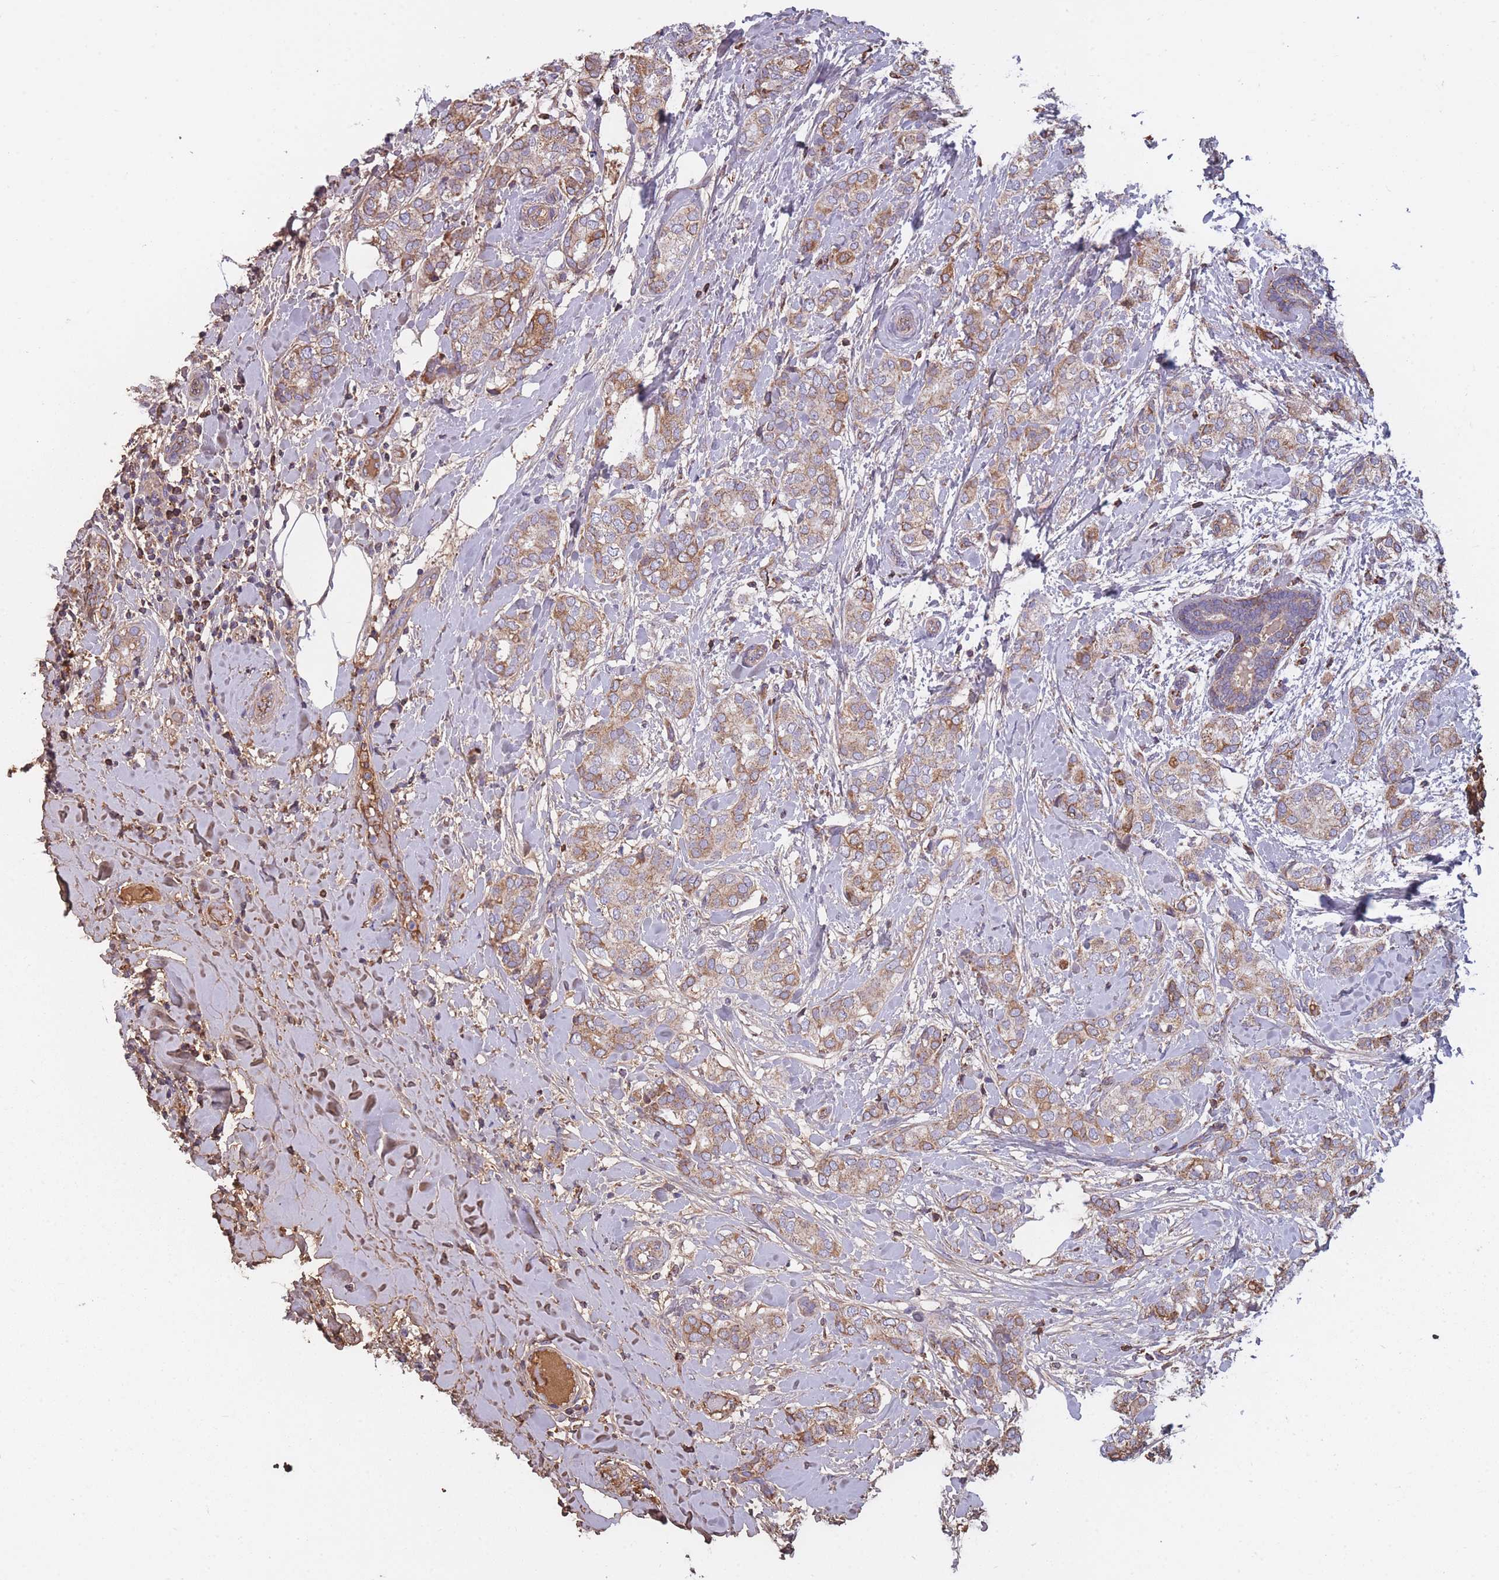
{"staining": {"intensity": "moderate", "quantity": "25%-75%", "location": "cytoplasmic/membranous"}, "tissue": "breast cancer", "cell_type": "Tumor cells", "image_type": "cancer", "snomed": [{"axis": "morphology", "description": "Duct carcinoma"}, {"axis": "topography", "description": "Breast"}], "caption": "IHC micrograph of neoplastic tissue: breast intraductal carcinoma stained using immunohistochemistry displays medium levels of moderate protein expression localized specifically in the cytoplasmic/membranous of tumor cells, appearing as a cytoplasmic/membranous brown color.", "gene": "KAT2A", "patient": {"sex": "female", "age": 73}}